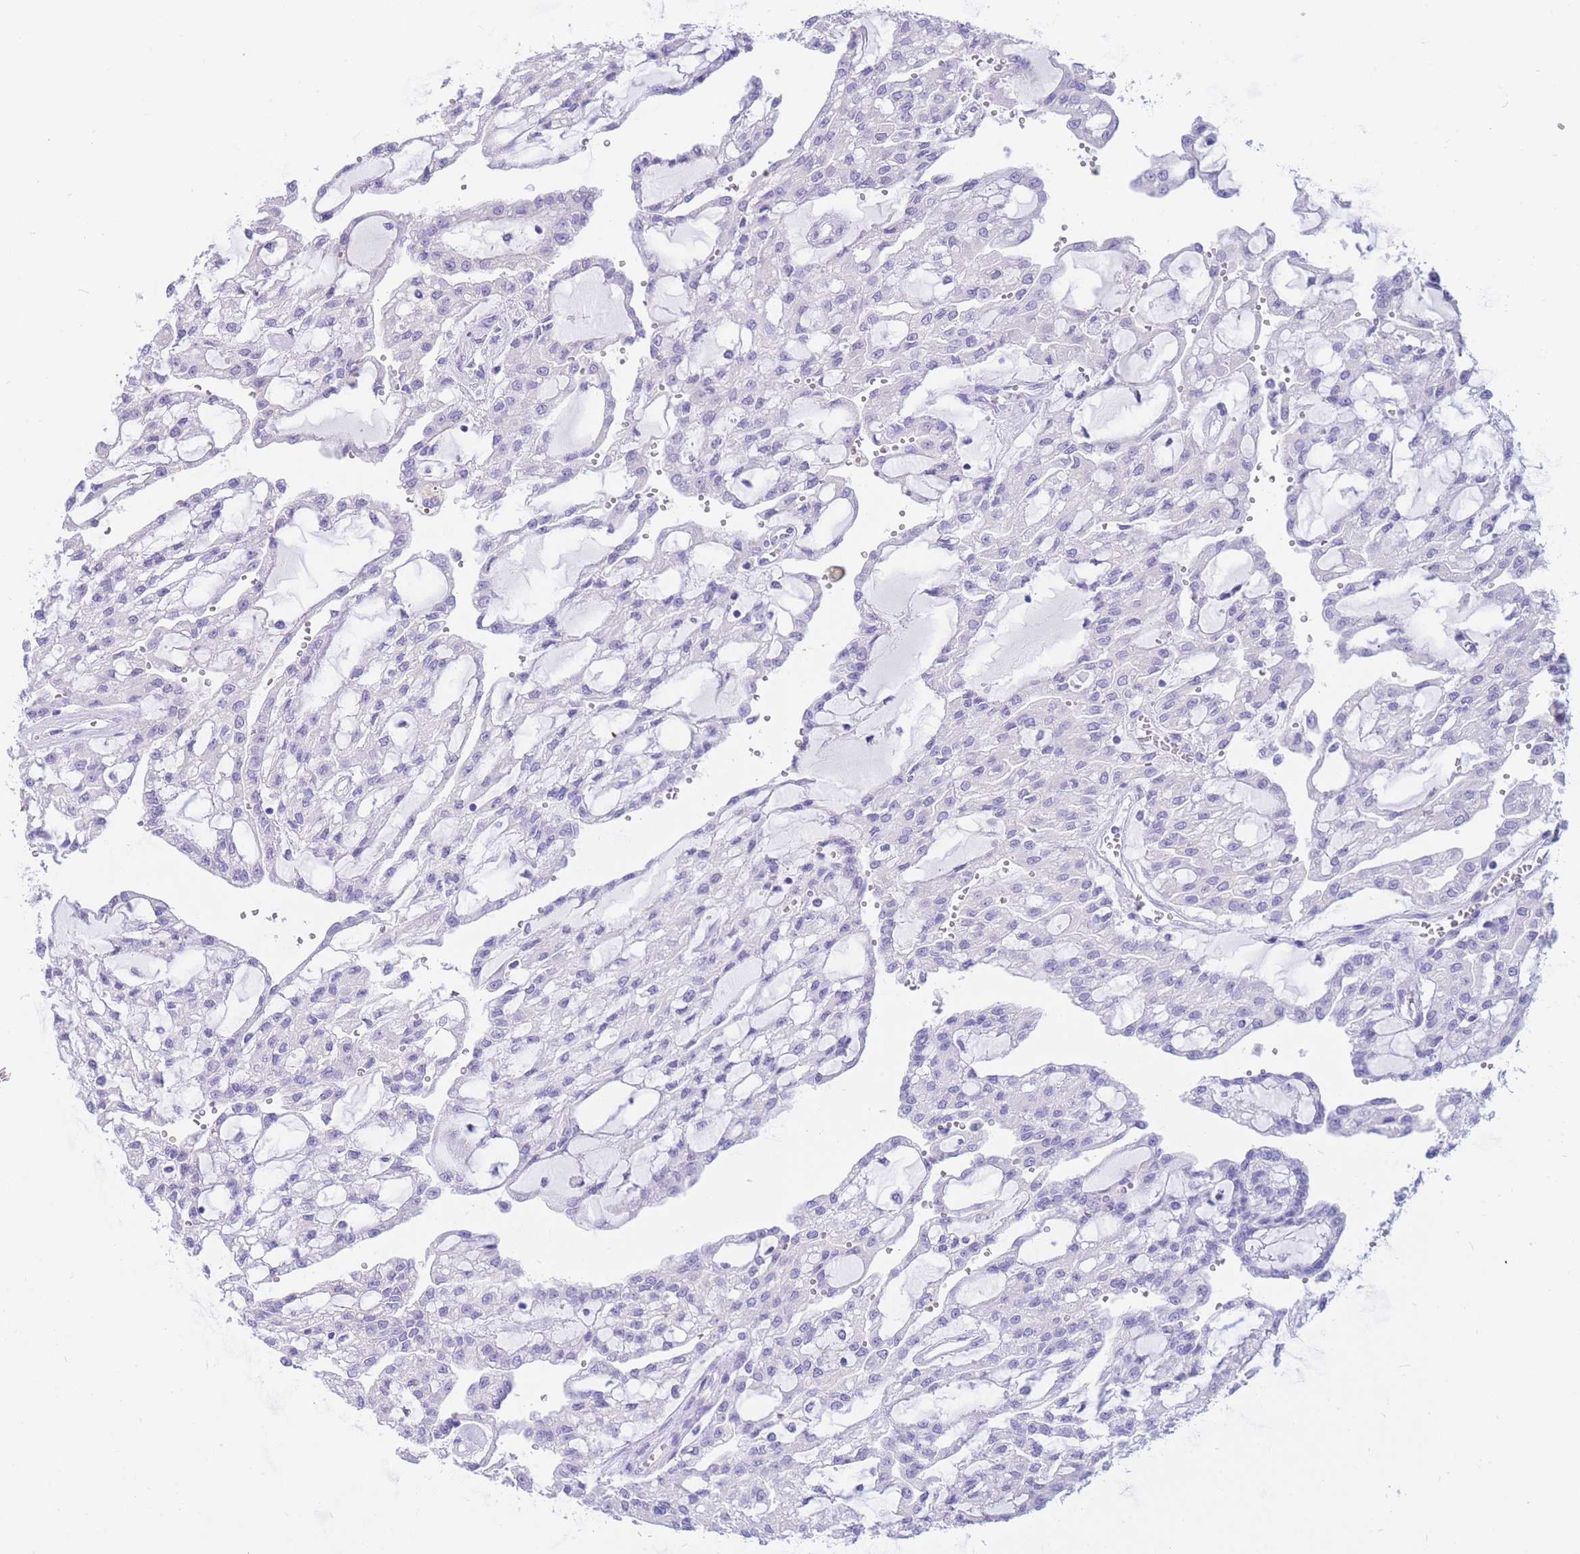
{"staining": {"intensity": "negative", "quantity": "none", "location": "none"}, "tissue": "renal cancer", "cell_type": "Tumor cells", "image_type": "cancer", "snomed": [{"axis": "morphology", "description": "Adenocarcinoma, NOS"}, {"axis": "topography", "description": "Kidney"}], "caption": "Renal adenocarcinoma was stained to show a protein in brown. There is no significant staining in tumor cells.", "gene": "SULT1A1", "patient": {"sex": "male", "age": 63}}